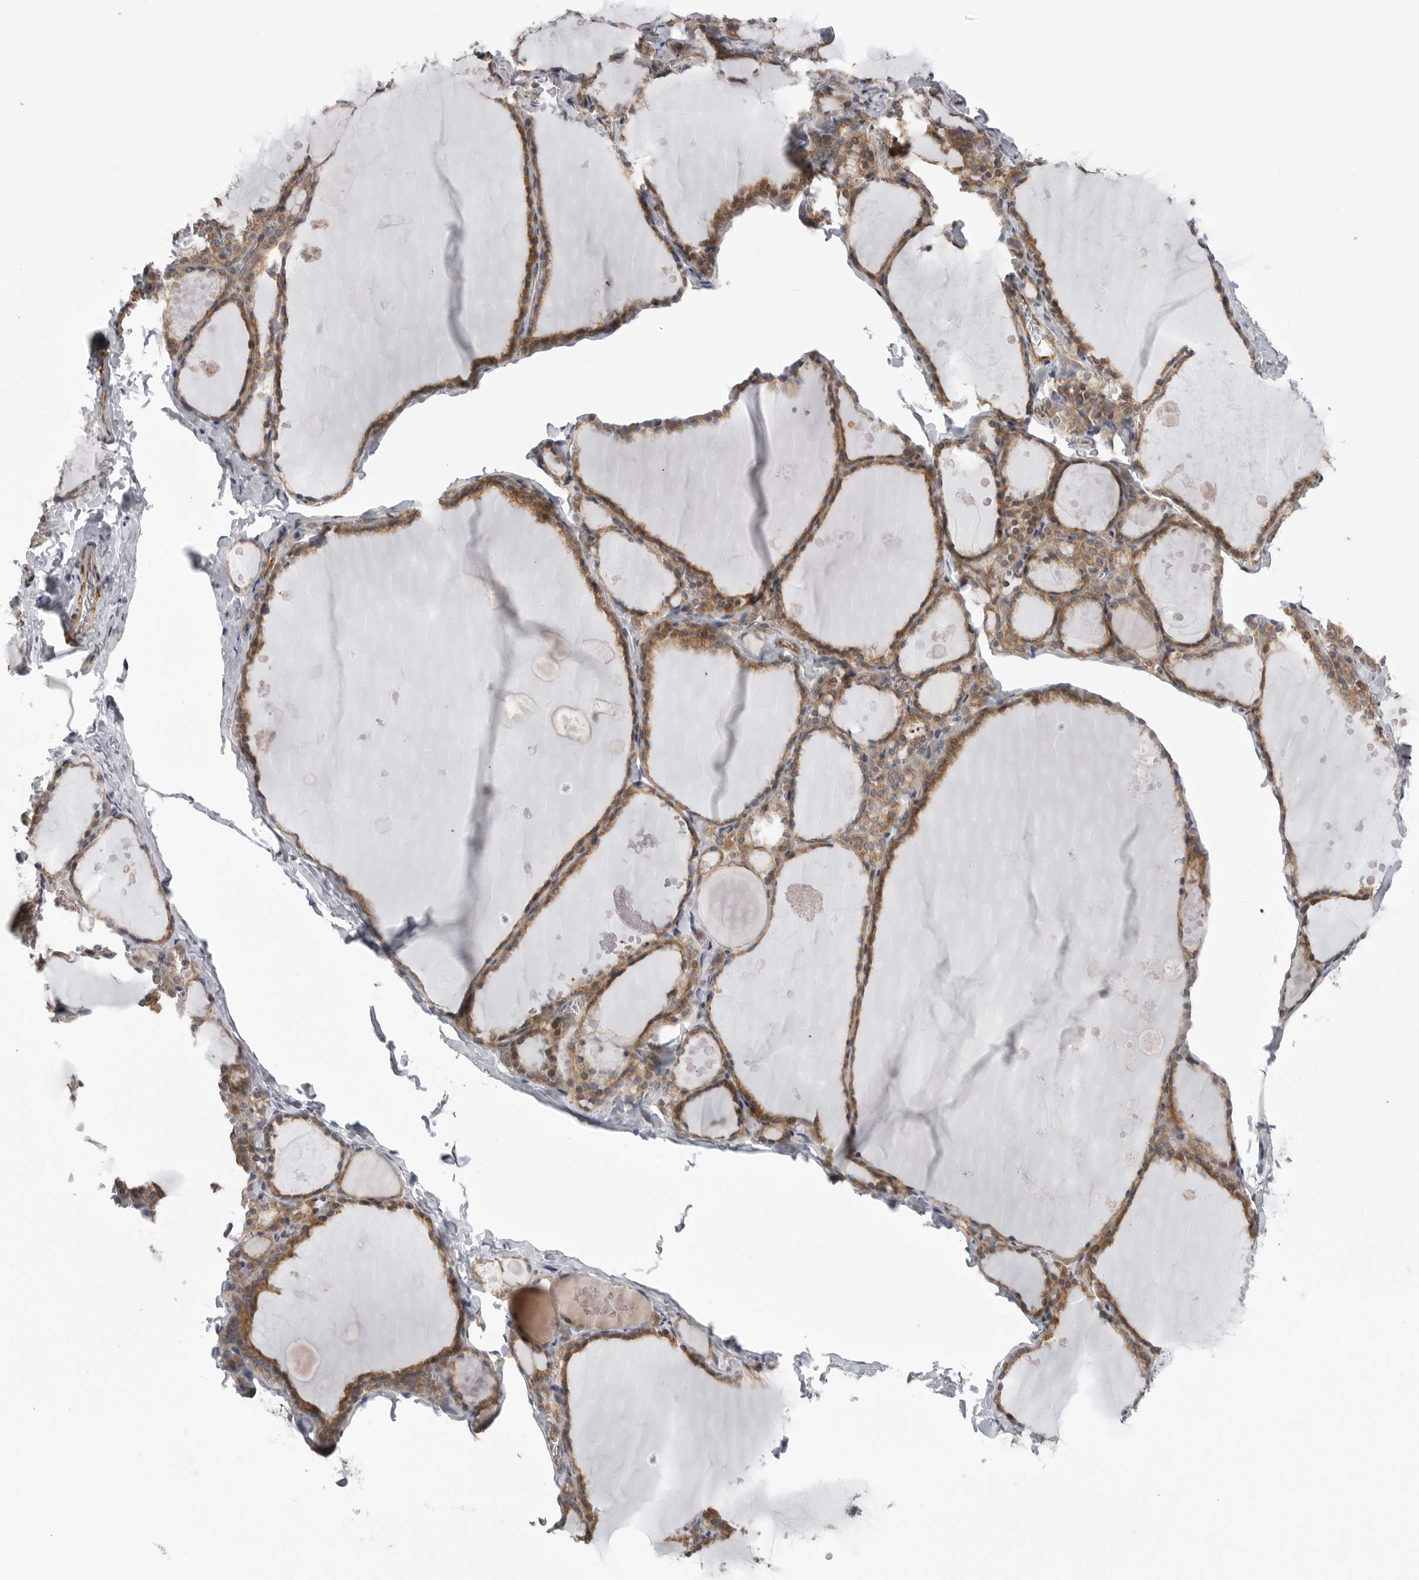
{"staining": {"intensity": "moderate", "quantity": ">75%", "location": "cytoplasmic/membranous"}, "tissue": "thyroid gland", "cell_type": "Glandular cells", "image_type": "normal", "snomed": [{"axis": "morphology", "description": "Normal tissue, NOS"}, {"axis": "topography", "description": "Thyroid gland"}], "caption": "Brown immunohistochemical staining in unremarkable thyroid gland reveals moderate cytoplasmic/membranous staining in approximately >75% of glandular cells.", "gene": "SCP2", "patient": {"sex": "male", "age": 56}}